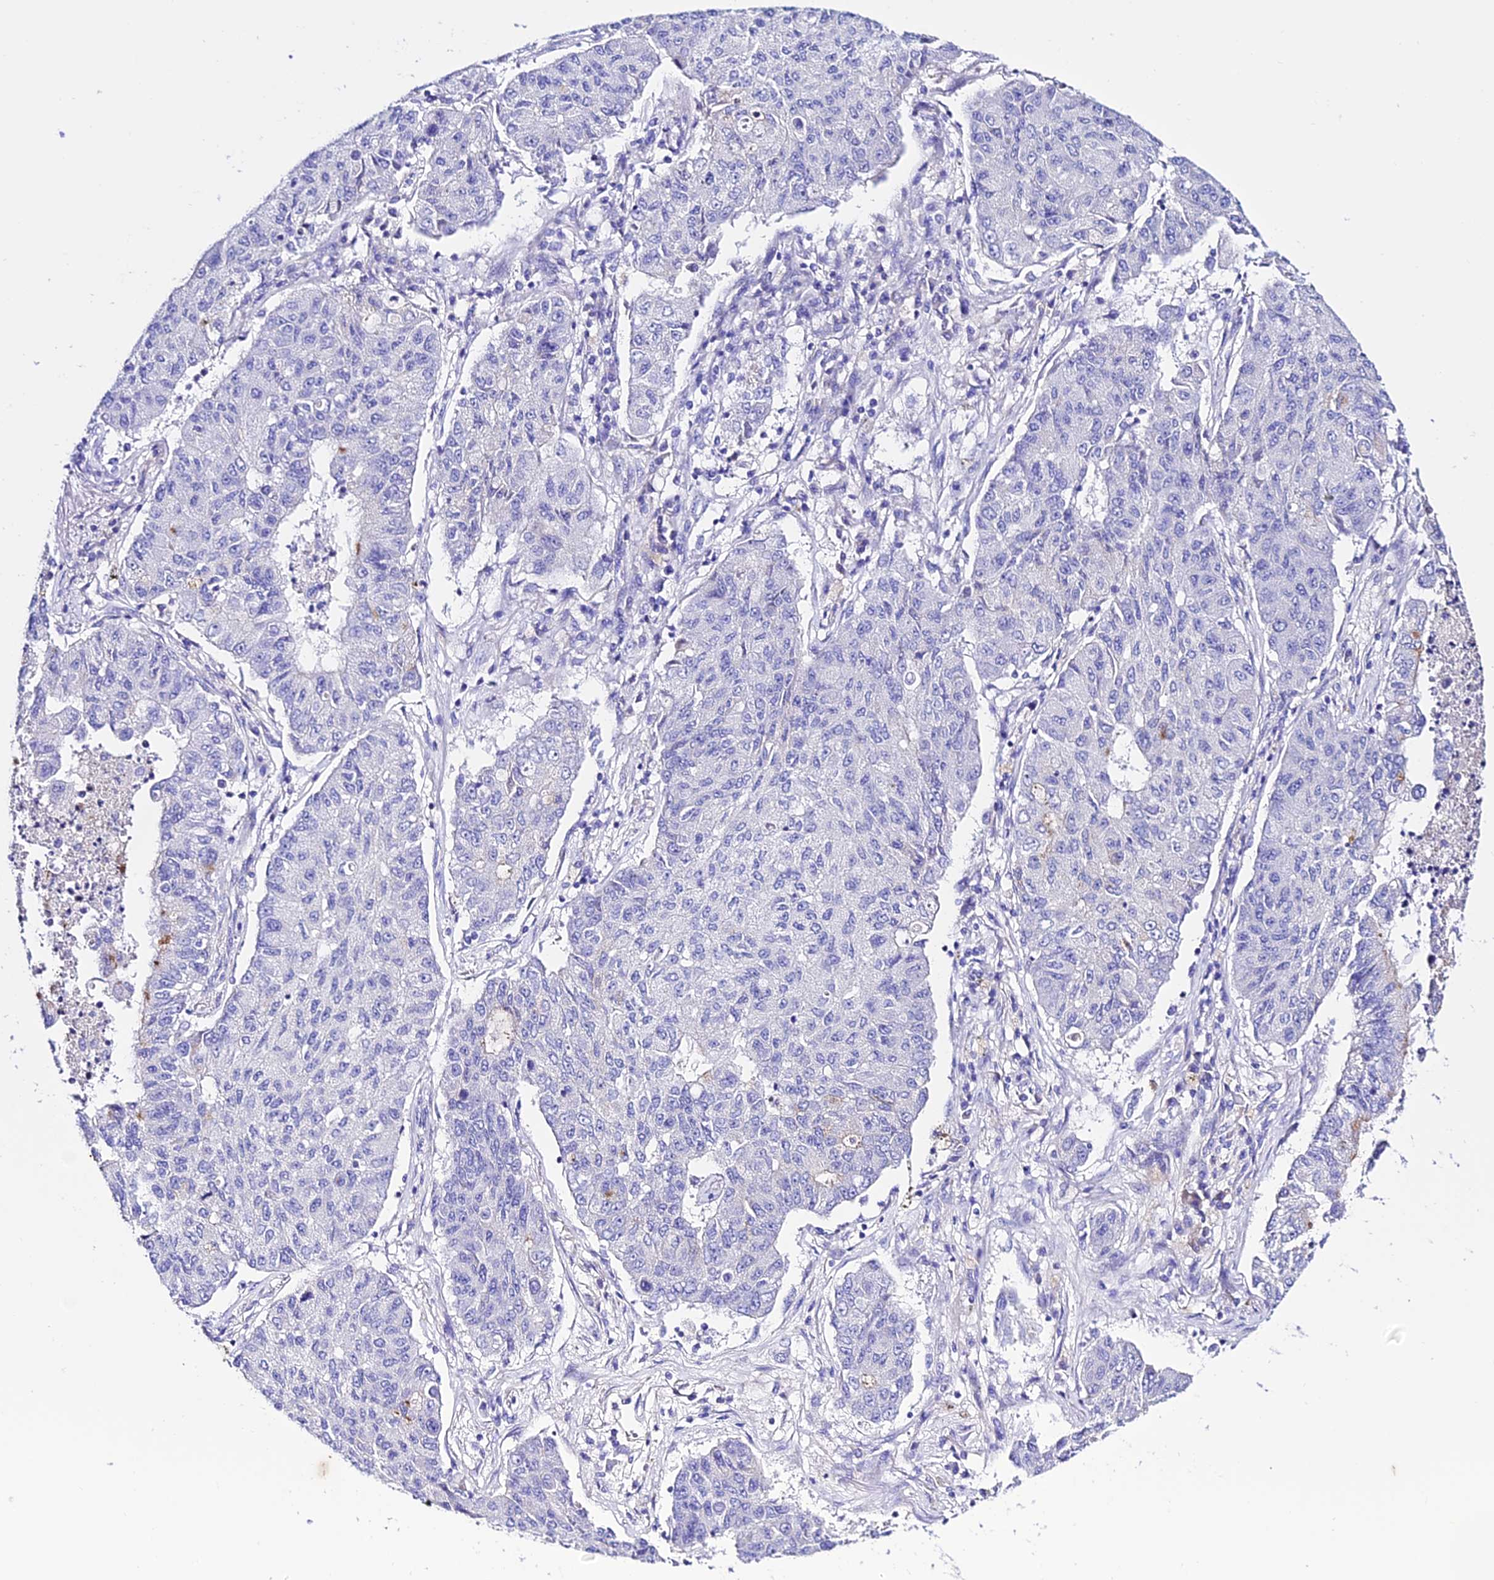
{"staining": {"intensity": "negative", "quantity": "none", "location": "none"}, "tissue": "lung cancer", "cell_type": "Tumor cells", "image_type": "cancer", "snomed": [{"axis": "morphology", "description": "Squamous cell carcinoma, NOS"}, {"axis": "topography", "description": "Lung"}], "caption": "Protein analysis of lung squamous cell carcinoma reveals no significant expression in tumor cells.", "gene": "TMEM117", "patient": {"sex": "male", "age": 74}}